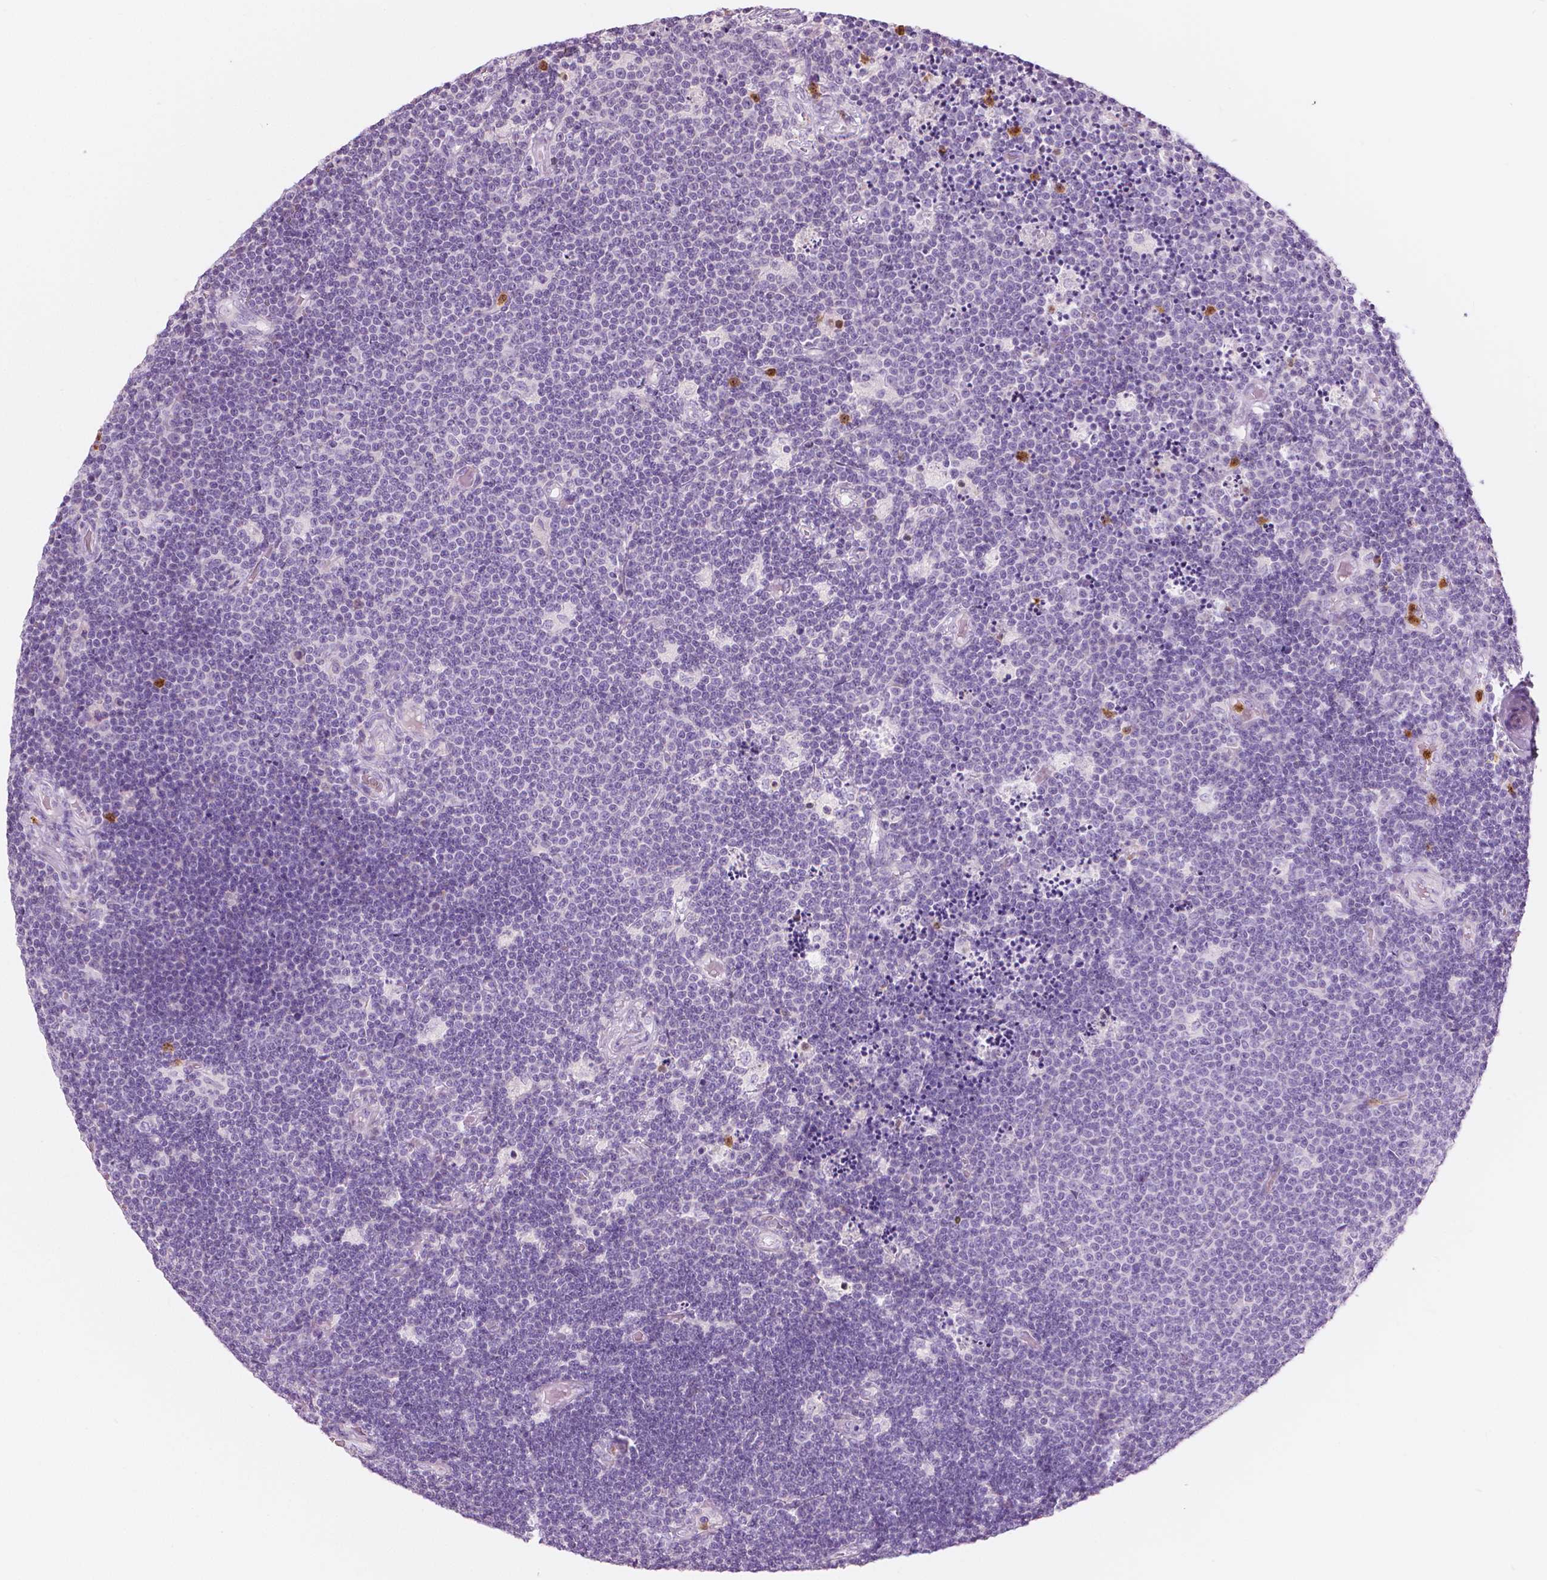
{"staining": {"intensity": "negative", "quantity": "none", "location": "none"}, "tissue": "lymphoma", "cell_type": "Tumor cells", "image_type": "cancer", "snomed": [{"axis": "morphology", "description": "Malignant lymphoma, non-Hodgkin's type, Low grade"}, {"axis": "topography", "description": "Brain"}], "caption": "This is a photomicrograph of IHC staining of lymphoma, which shows no positivity in tumor cells.", "gene": "CXCR2", "patient": {"sex": "female", "age": 66}}